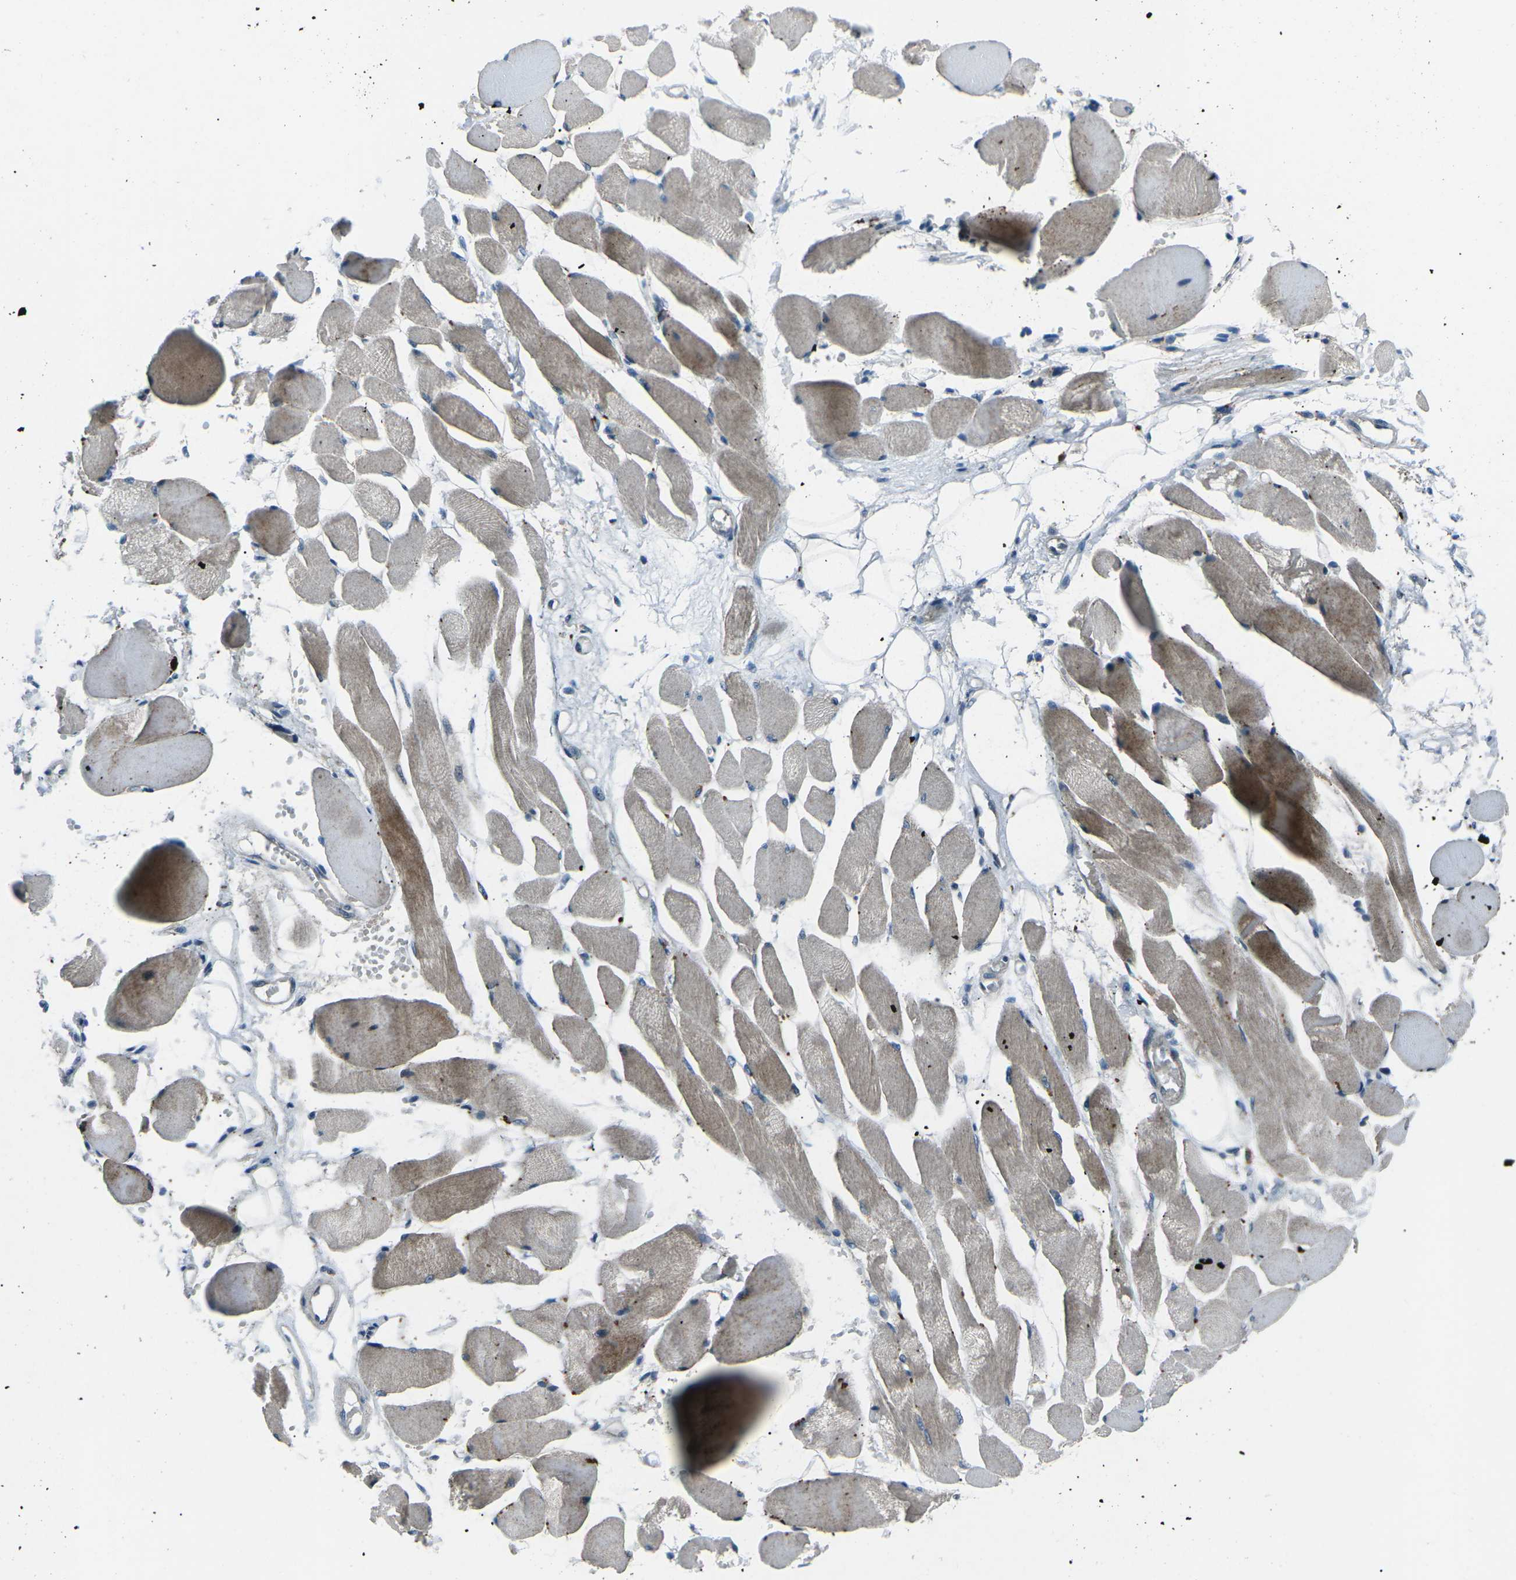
{"staining": {"intensity": "moderate", "quantity": "25%-75%", "location": "cytoplasmic/membranous"}, "tissue": "skeletal muscle", "cell_type": "Myocytes", "image_type": "normal", "snomed": [{"axis": "morphology", "description": "Normal tissue, NOS"}, {"axis": "topography", "description": "Skeletal muscle"}, {"axis": "topography", "description": "Peripheral nerve tissue"}], "caption": "A medium amount of moderate cytoplasmic/membranous positivity is identified in about 25%-75% of myocytes in benign skeletal muscle.", "gene": "CDK16", "patient": {"sex": "female", "age": 84}}